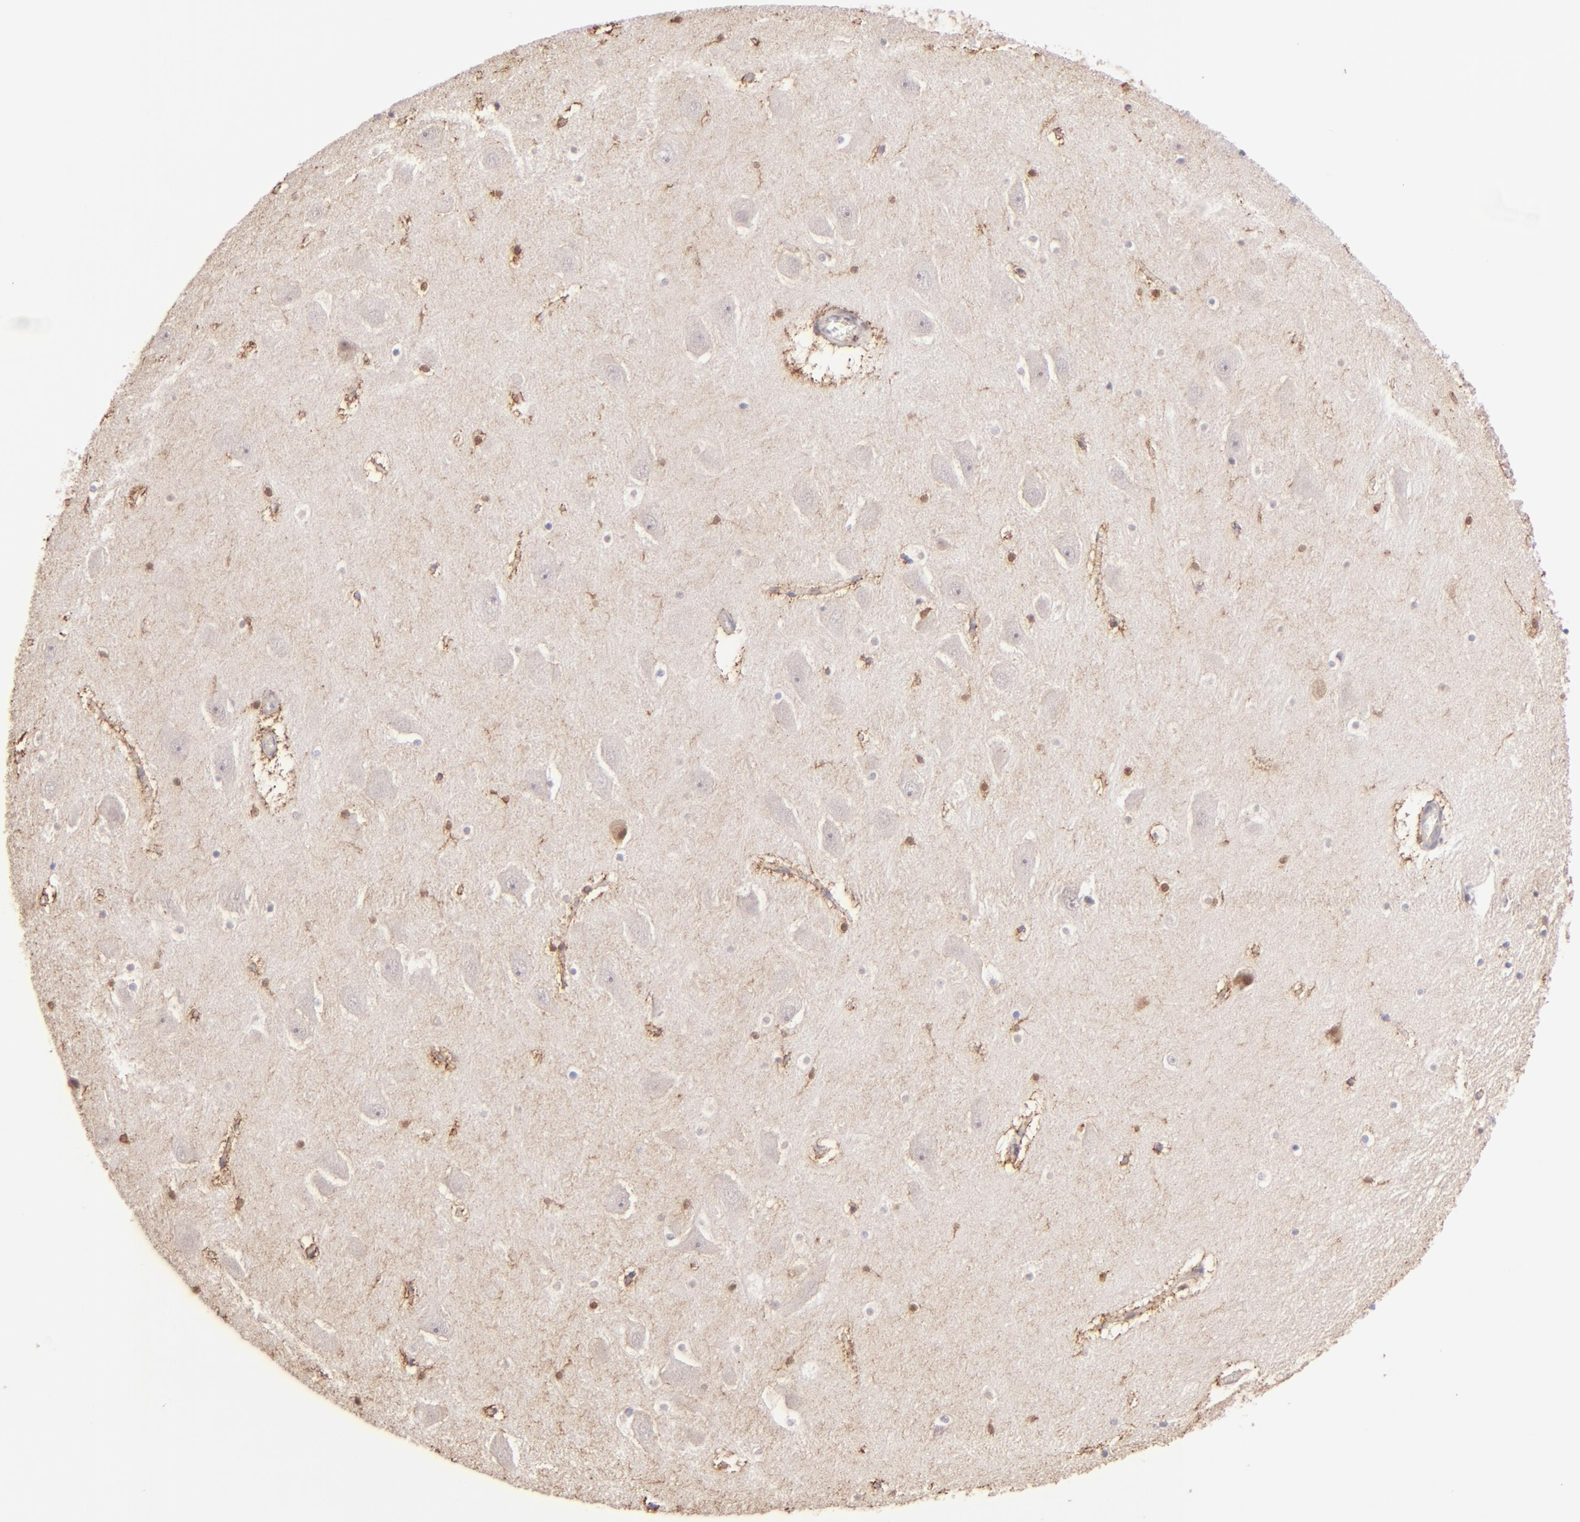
{"staining": {"intensity": "negative", "quantity": "none", "location": "none"}, "tissue": "hippocampus", "cell_type": "Glial cells", "image_type": "normal", "snomed": [{"axis": "morphology", "description": "Normal tissue, NOS"}, {"axis": "topography", "description": "Hippocampus"}], "caption": "High power microscopy histopathology image of an immunohistochemistry image of unremarkable hippocampus, revealing no significant expression in glial cells.", "gene": "BTK", "patient": {"sex": "male", "age": 45}}